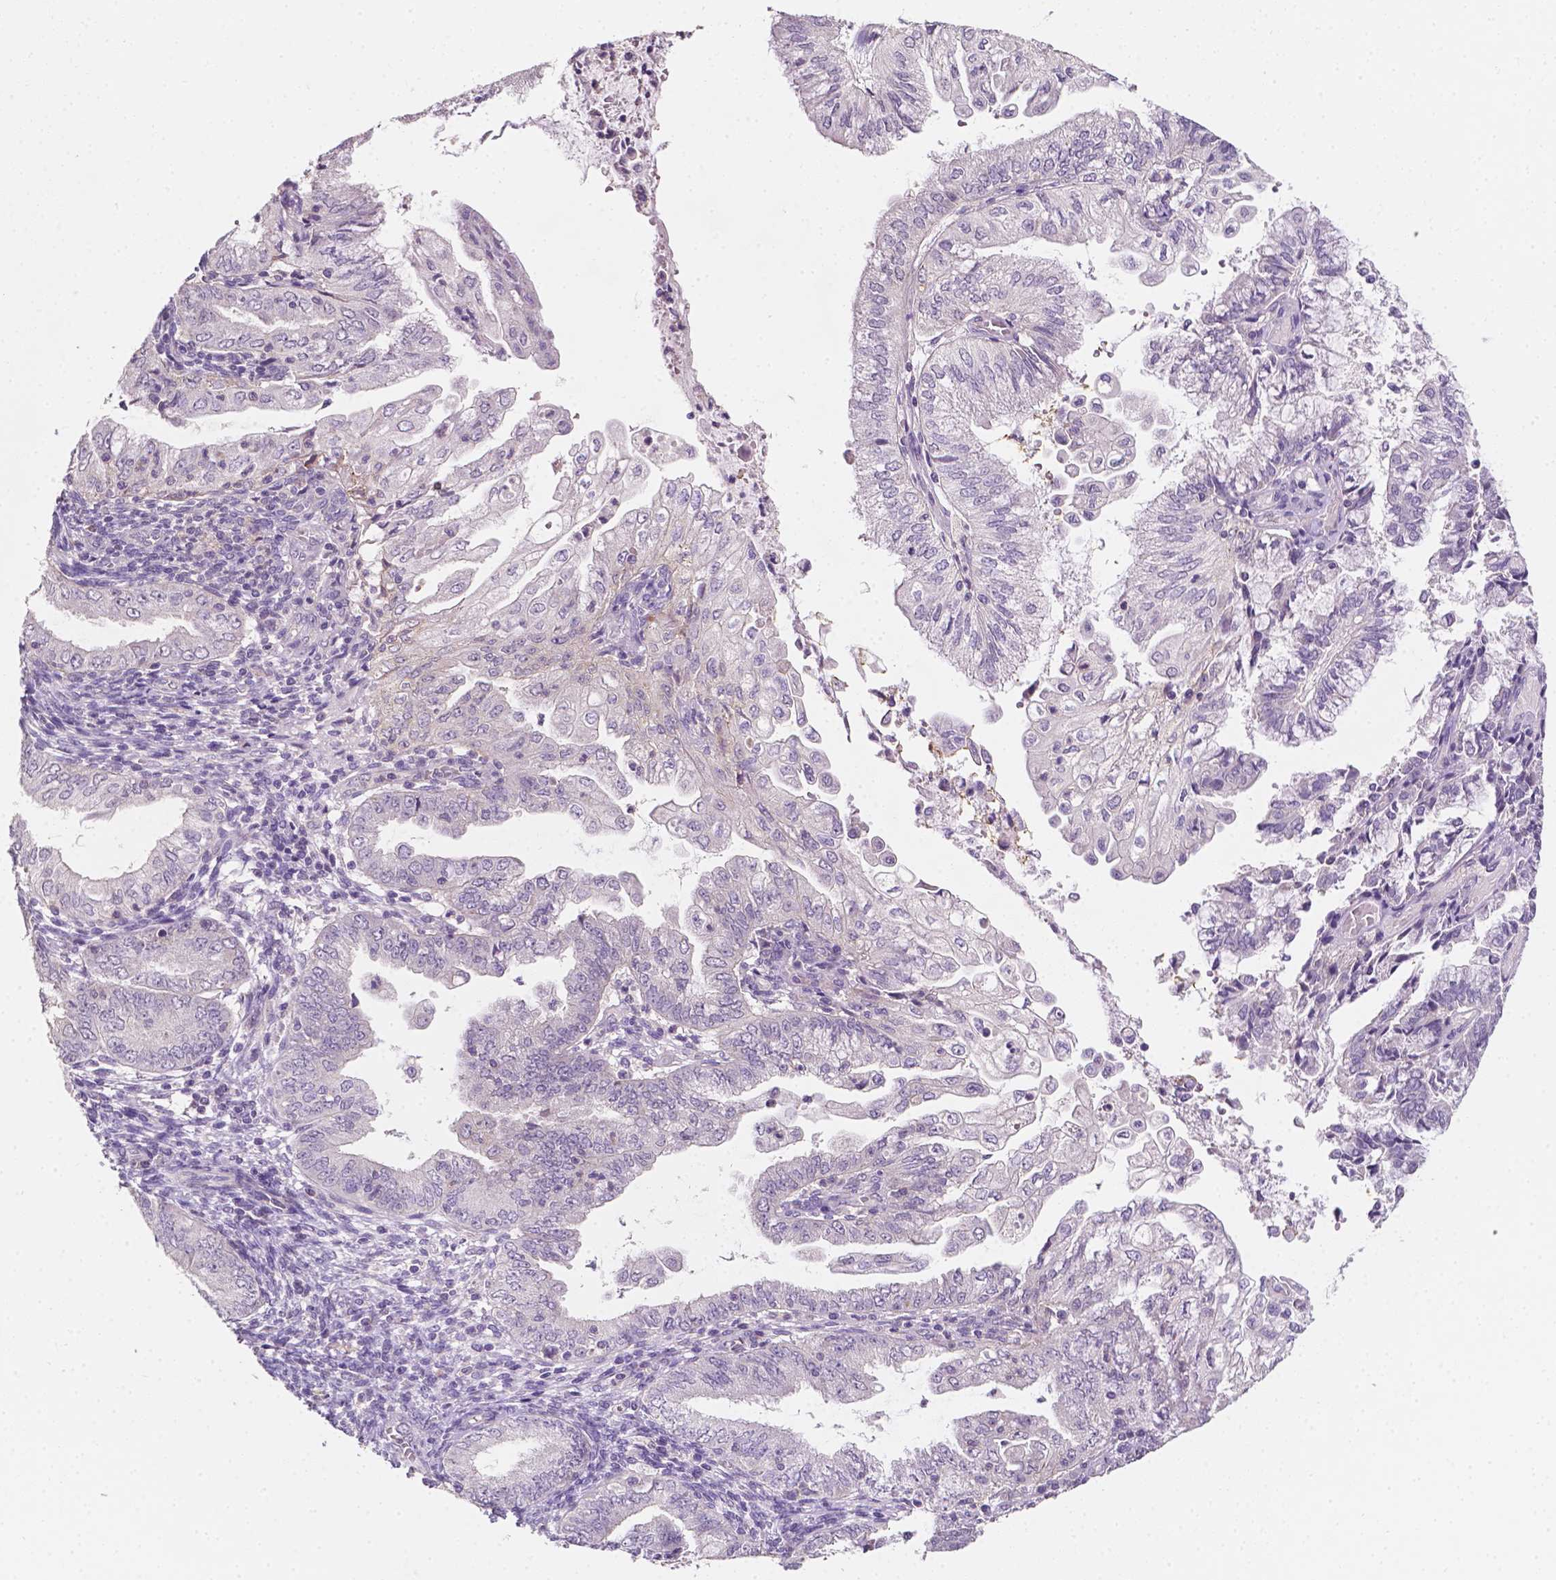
{"staining": {"intensity": "negative", "quantity": "none", "location": "none"}, "tissue": "endometrial cancer", "cell_type": "Tumor cells", "image_type": "cancer", "snomed": [{"axis": "morphology", "description": "Adenocarcinoma, NOS"}, {"axis": "topography", "description": "Endometrium"}], "caption": "Tumor cells show no significant protein expression in adenocarcinoma (endometrial). (DAB immunohistochemistry with hematoxylin counter stain).", "gene": "EGFR", "patient": {"sex": "female", "age": 55}}